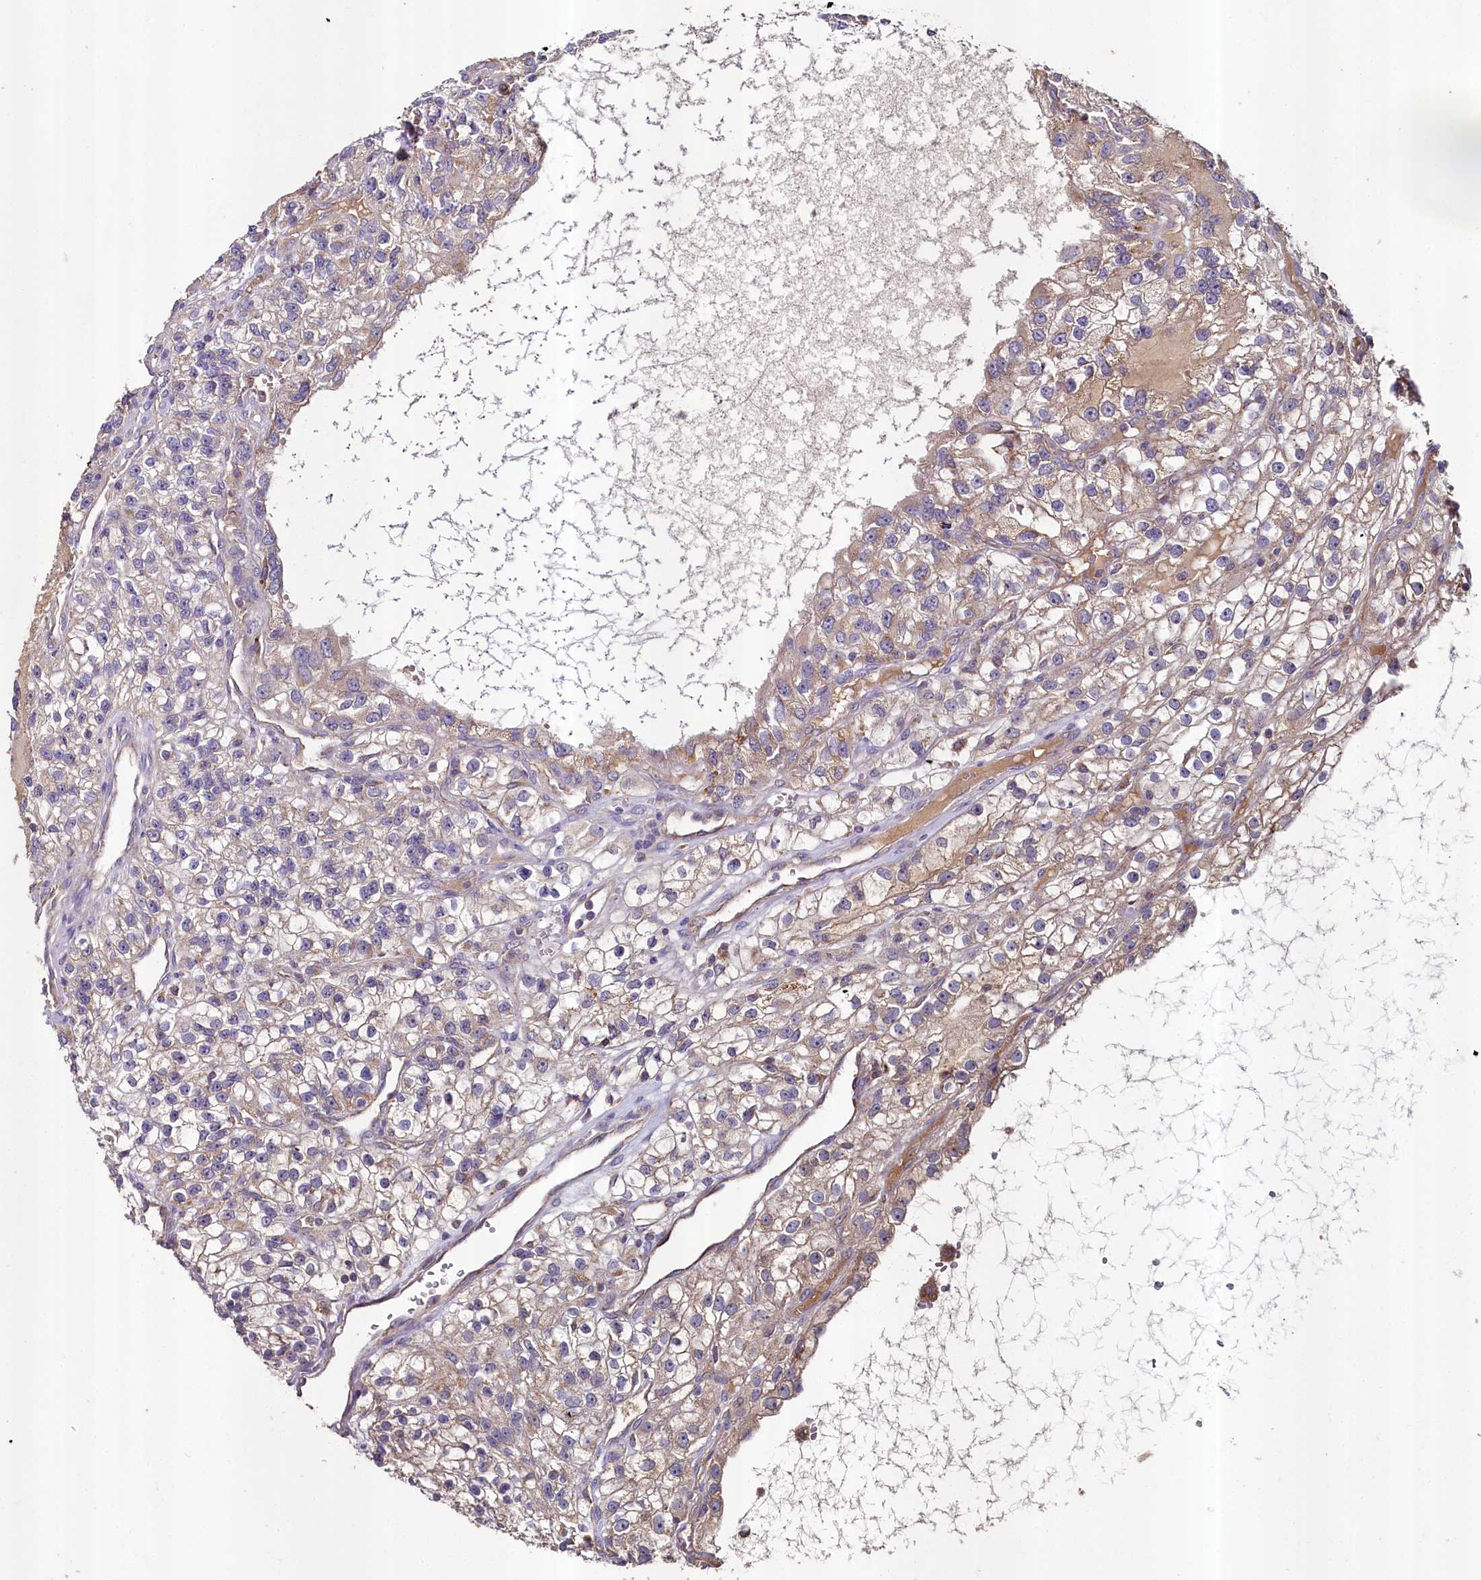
{"staining": {"intensity": "weak", "quantity": "<25%", "location": "cytoplasmic/membranous"}, "tissue": "renal cancer", "cell_type": "Tumor cells", "image_type": "cancer", "snomed": [{"axis": "morphology", "description": "Adenocarcinoma, NOS"}, {"axis": "topography", "description": "Kidney"}], "caption": "Immunohistochemistry (IHC) of renal cancer reveals no expression in tumor cells. The staining is performed using DAB brown chromogen with nuclei counter-stained in using hematoxylin.", "gene": "METTL4", "patient": {"sex": "female", "age": 57}}